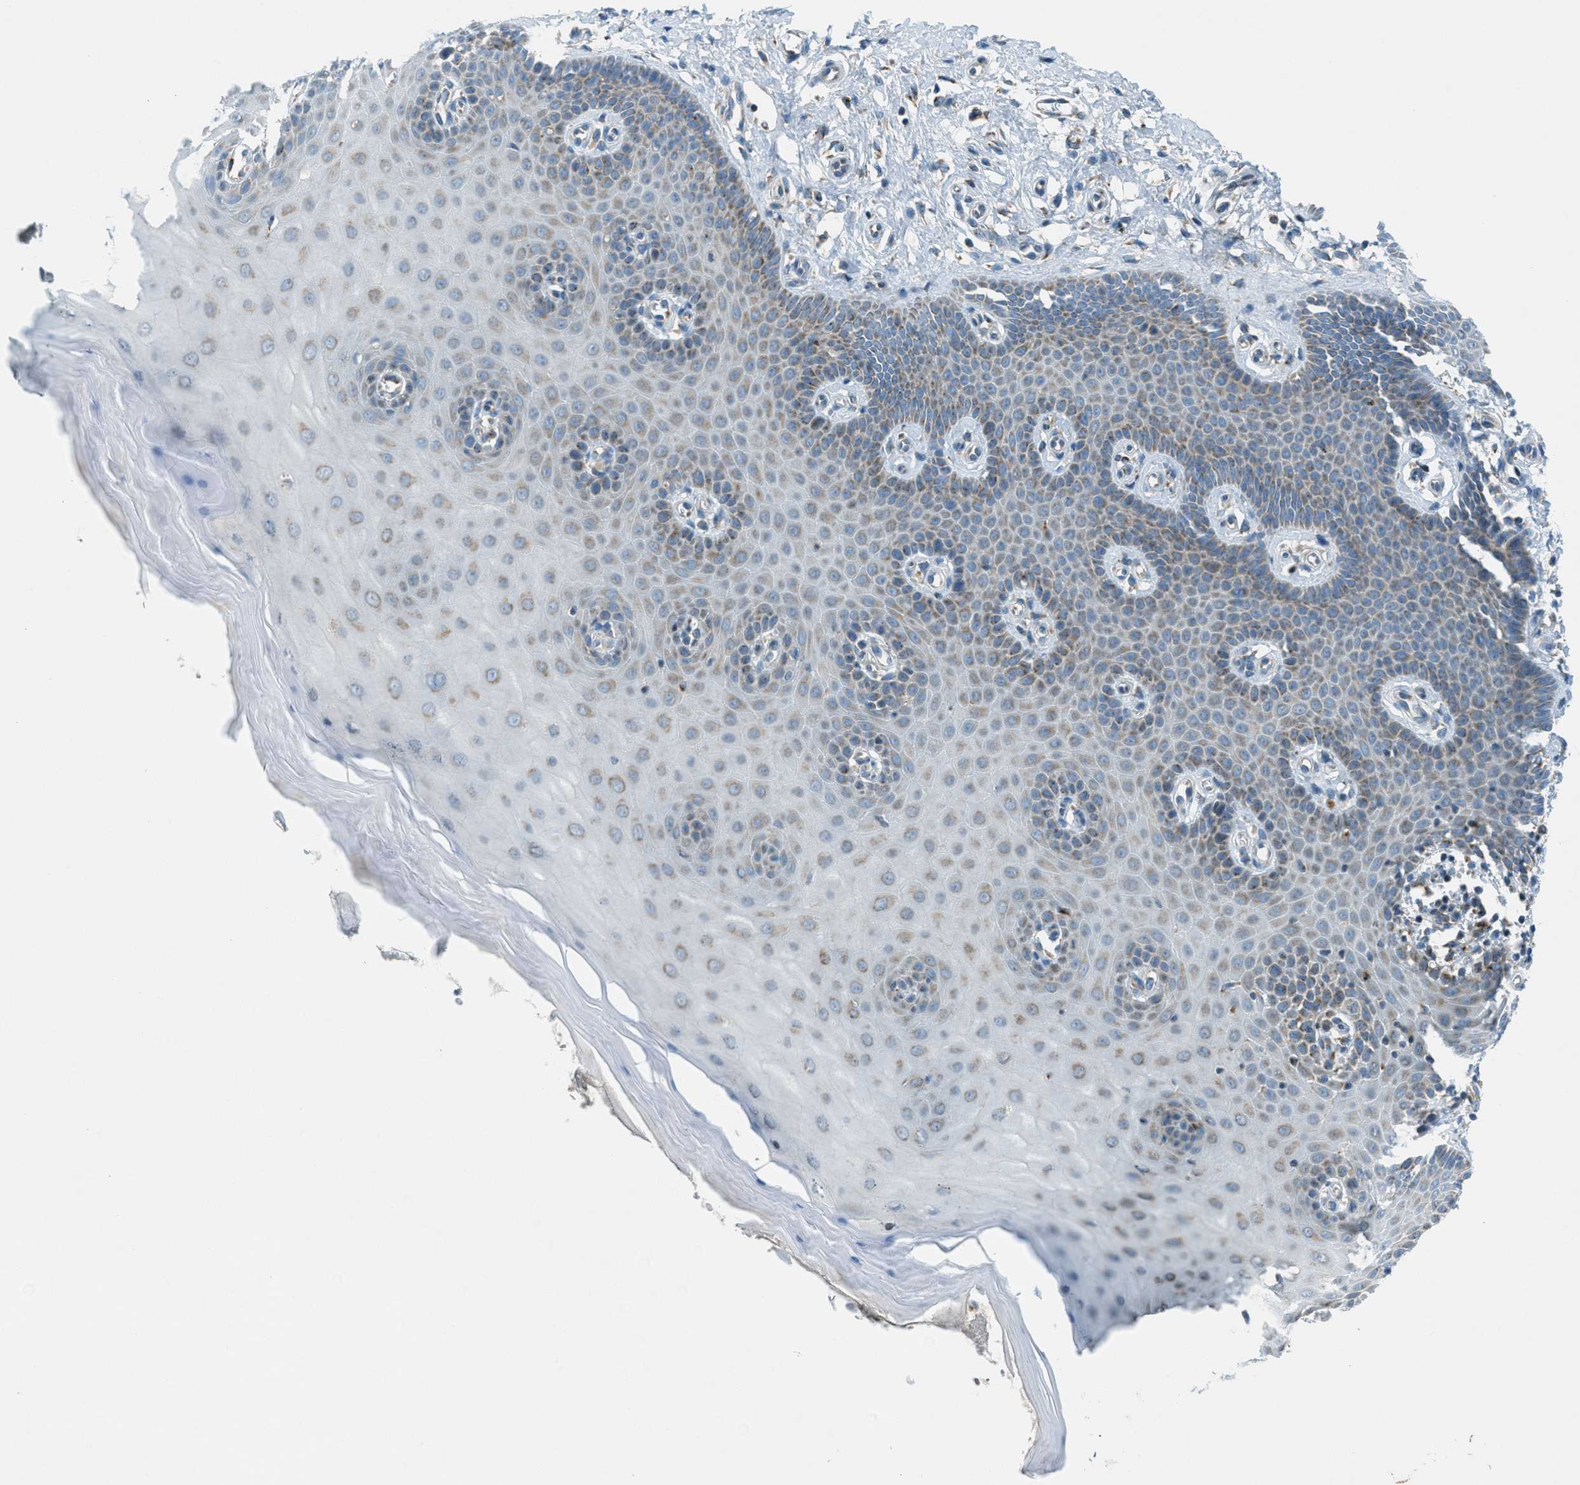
{"staining": {"intensity": "weak", "quantity": "25%-75%", "location": "cytoplasmic/membranous"}, "tissue": "cervix", "cell_type": "Glandular cells", "image_type": "normal", "snomed": [{"axis": "morphology", "description": "Normal tissue, NOS"}, {"axis": "topography", "description": "Cervix"}], "caption": "Cervix stained for a protein demonstrates weak cytoplasmic/membranous positivity in glandular cells.", "gene": "BCKDK", "patient": {"sex": "female", "age": 55}}